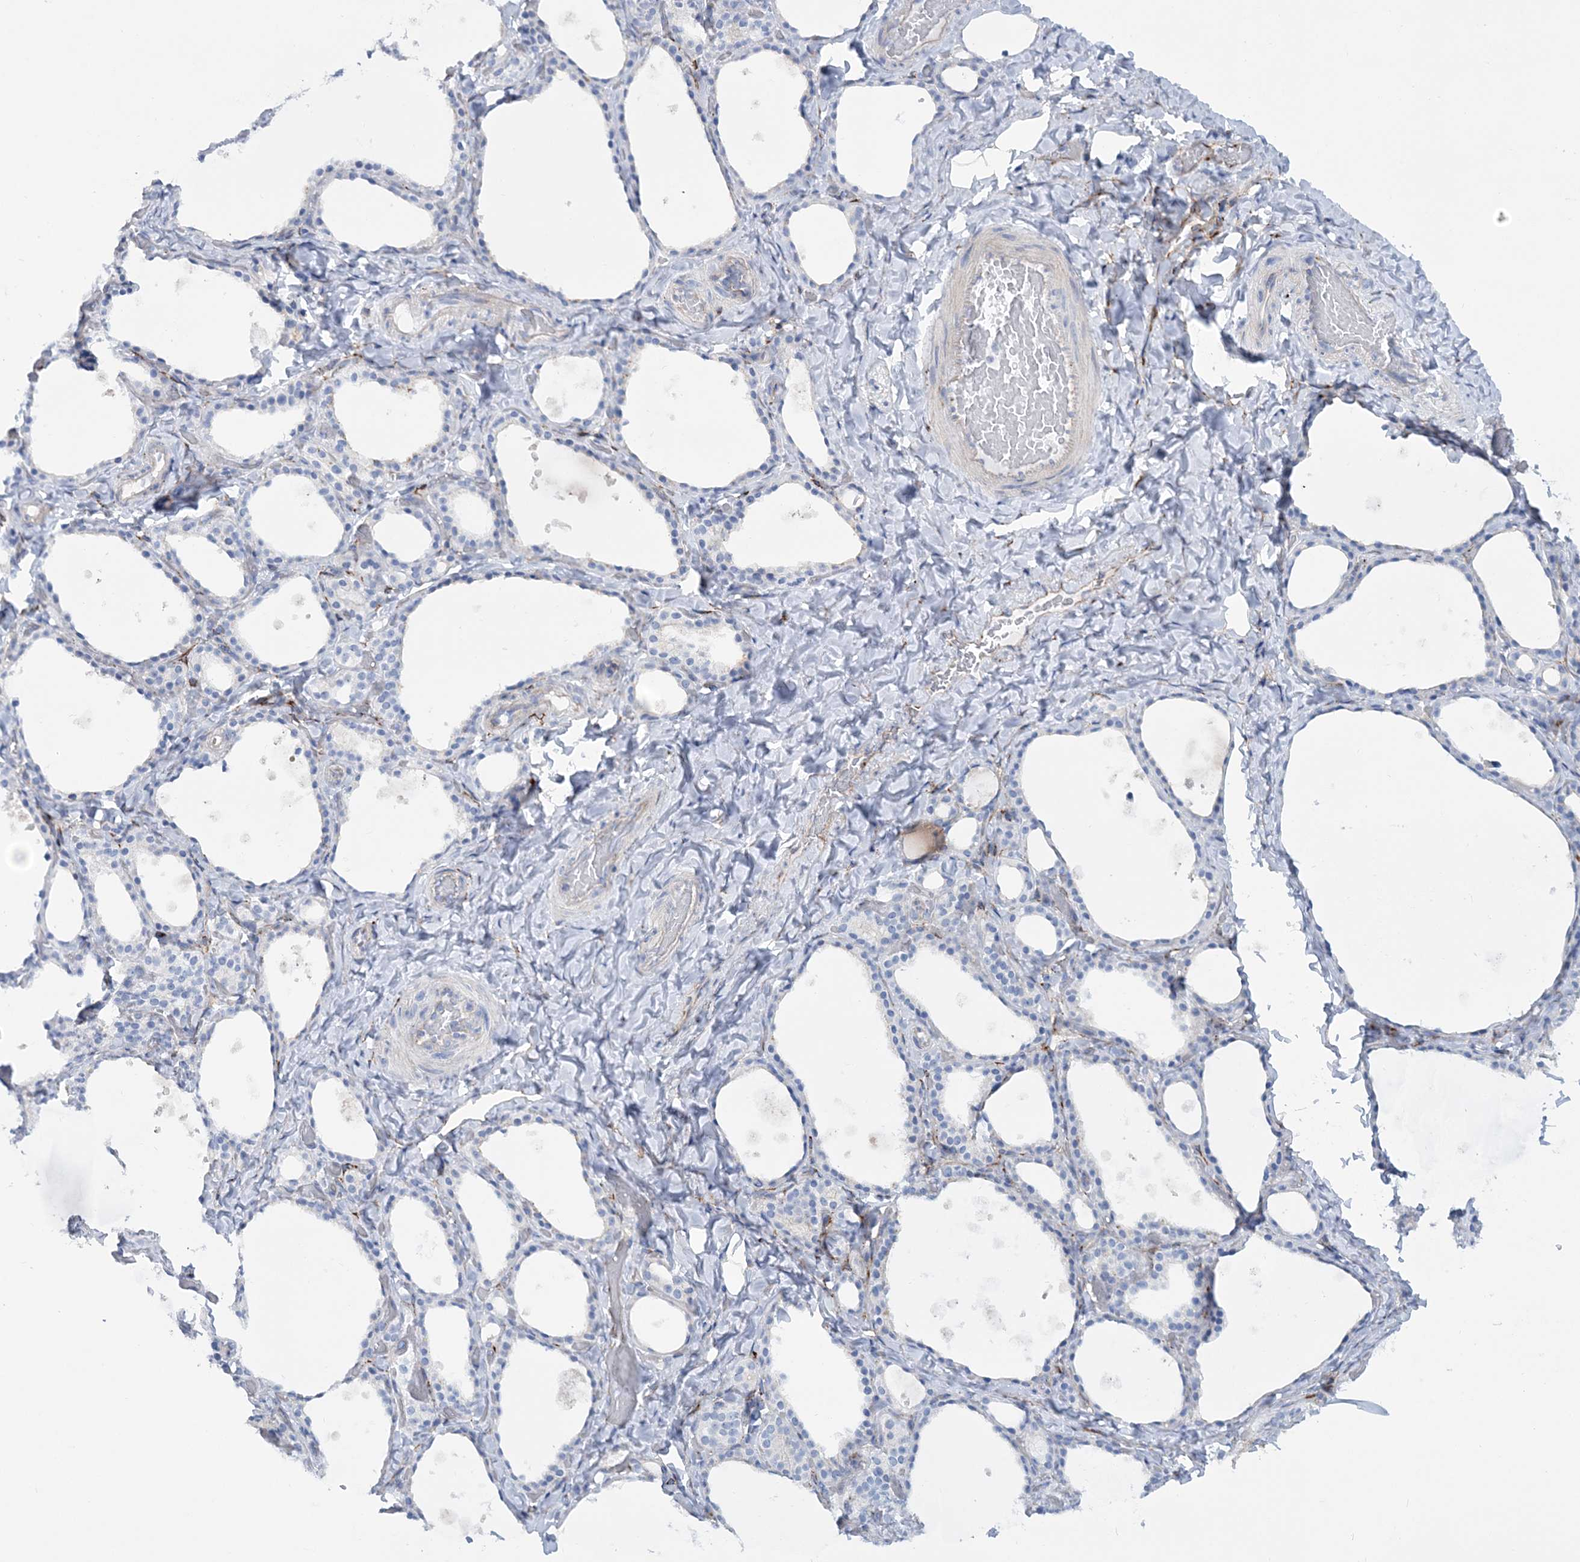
{"staining": {"intensity": "negative", "quantity": "none", "location": "none"}, "tissue": "thyroid gland", "cell_type": "Glandular cells", "image_type": "normal", "snomed": [{"axis": "morphology", "description": "Normal tissue, NOS"}, {"axis": "topography", "description": "Thyroid gland"}], "caption": "This image is of unremarkable thyroid gland stained with immunohistochemistry to label a protein in brown with the nuclei are counter-stained blue. There is no expression in glandular cells. (IHC, brightfield microscopy, high magnification).", "gene": "RAB11FIP5", "patient": {"sex": "female", "age": 44}}